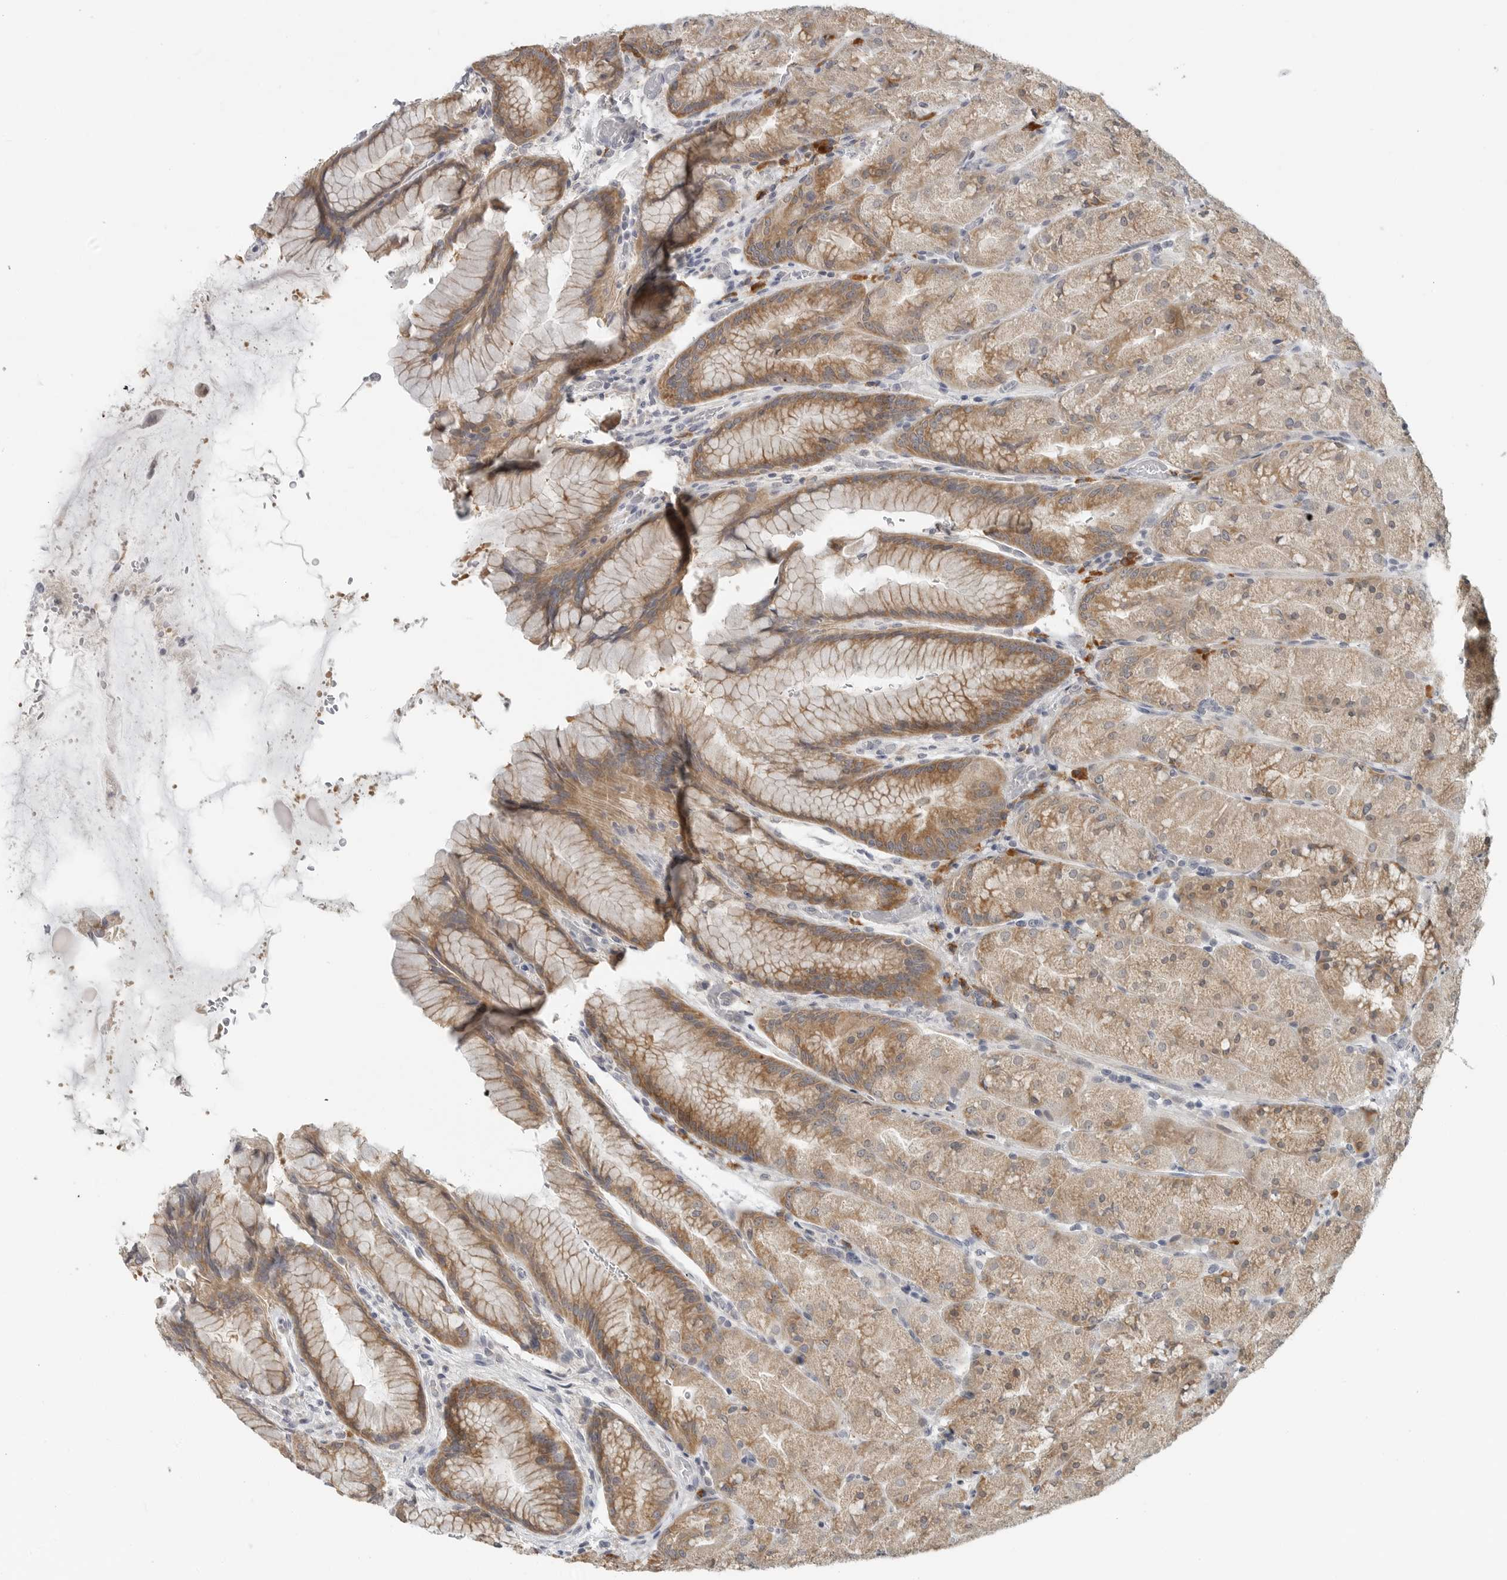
{"staining": {"intensity": "moderate", "quantity": "25%-75%", "location": "cytoplasmic/membranous"}, "tissue": "stomach", "cell_type": "Glandular cells", "image_type": "normal", "snomed": [{"axis": "morphology", "description": "Normal tissue, NOS"}, {"axis": "topography", "description": "Stomach, upper"}, {"axis": "topography", "description": "Stomach"}], "caption": "Immunohistochemistry of normal stomach exhibits medium levels of moderate cytoplasmic/membranous positivity in about 25%-75% of glandular cells. (Stains: DAB (3,3'-diaminobenzidine) in brown, nuclei in blue, Microscopy: brightfield microscopy at high magnification).", "gene": "IL12RB2", "patient": {"sex": "male", "age": 48}}